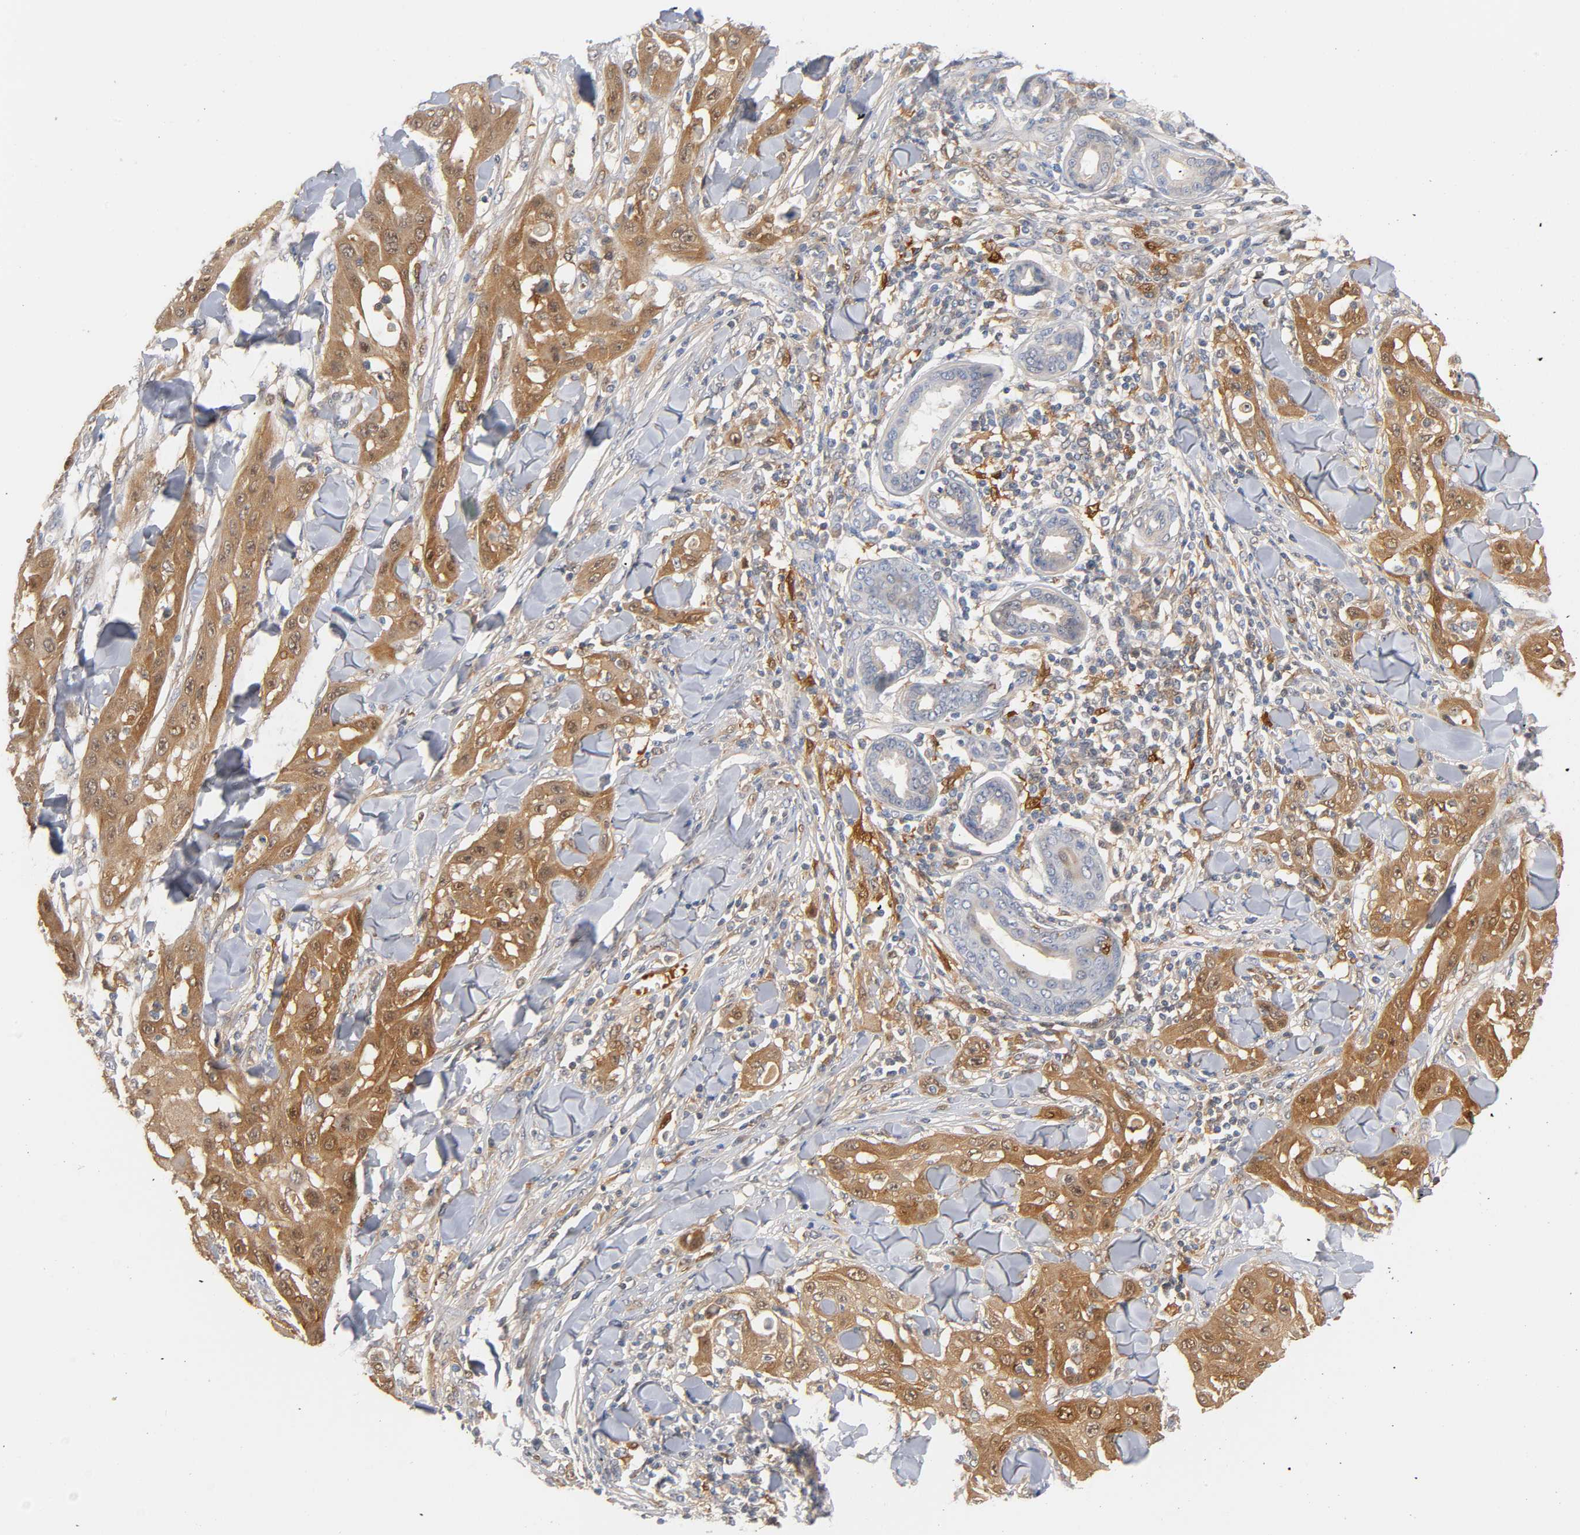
{"staining": {"intensity": "moderate", "quantity": ">75%", "location": "cytoplasmic/membranous,nuclear"}, "tissue": "skin cancer", "cell_type": "Tumor cells", "image_type": "cancer", "snomed": [{"axis": "morphology", "description": "Squamous cell carcinoma, NOS"}, {"axis": "topography", "description": "Skin"}], "caption": "Skin cancer (squamous cell carcinoma) stained for a protein (brown) displays moderate cytoplasmic/membranous and nuclear positive expression in approximately >75% of tumor cells.", "gene": "IL18", "patient": {"sex": "male", "age": 24}}